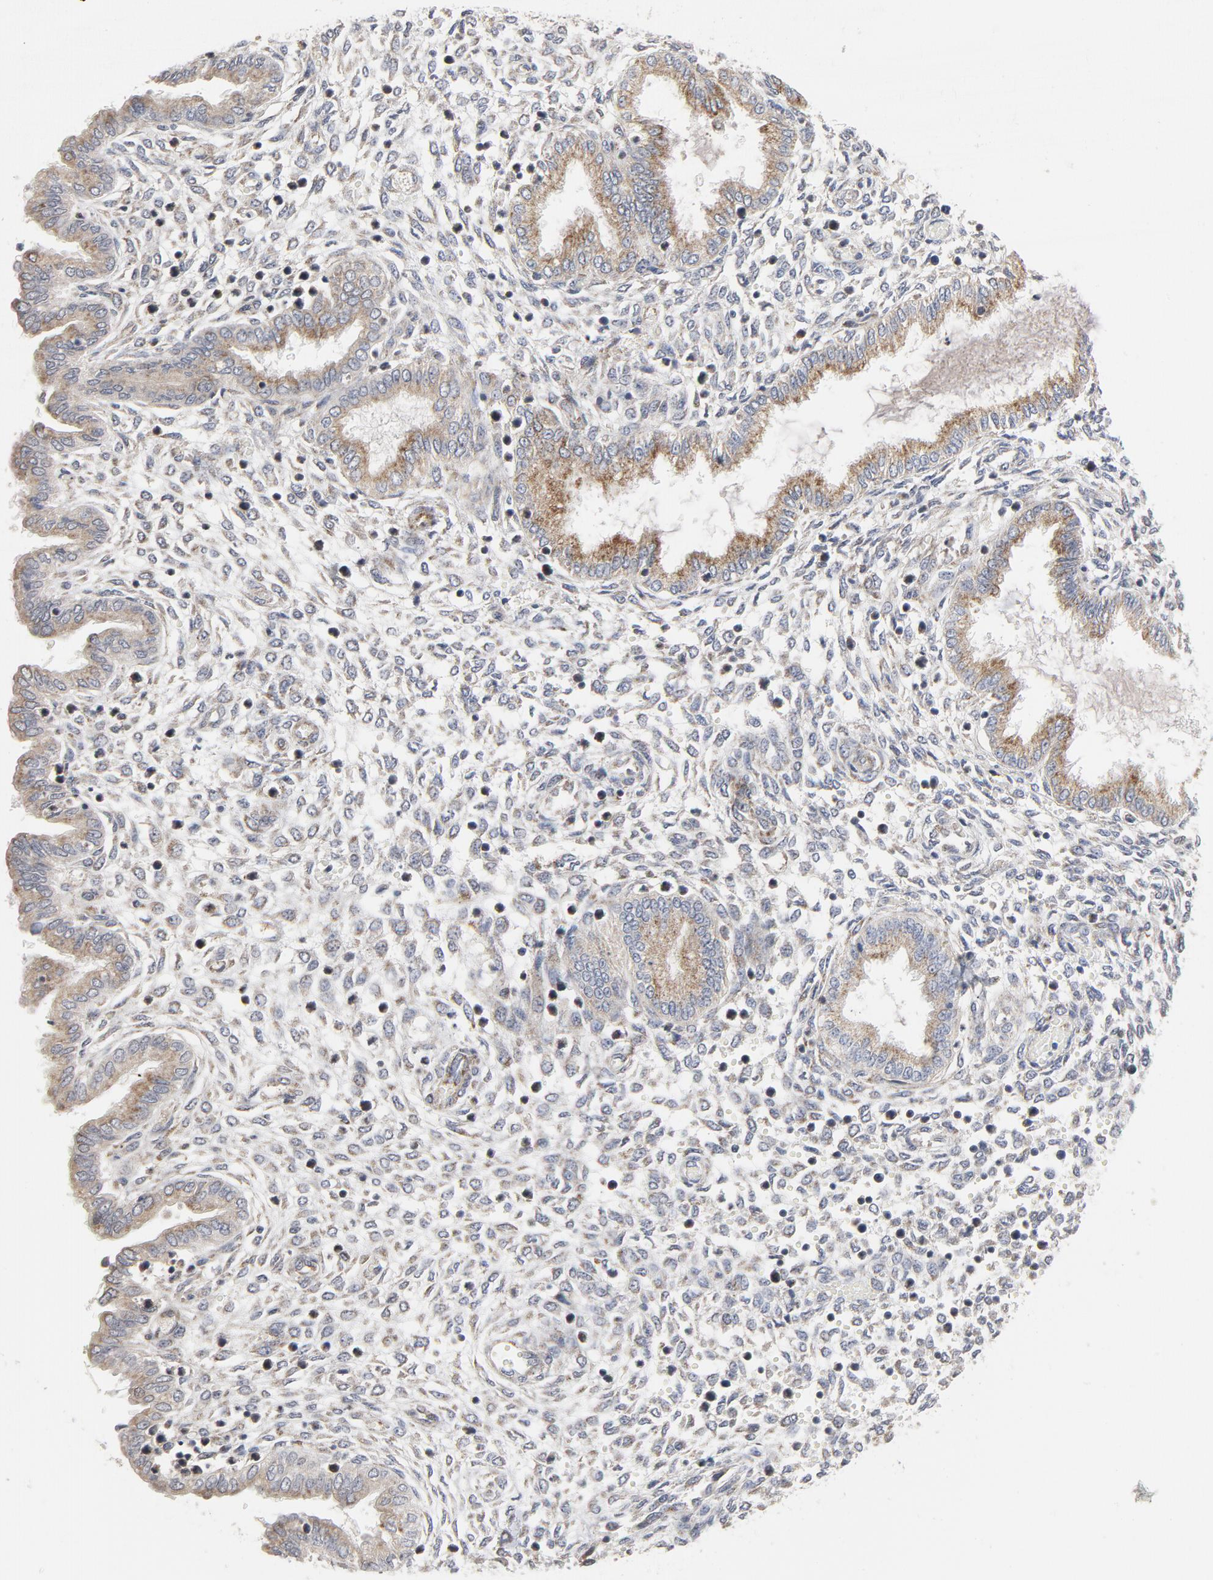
{"staining": {"intensity": "weak", "quantity": "<25%", "location": "cytoplasmic/membranous"}, "tissue": "endometrium", "cell_type": "Cells in endometrial stroma", "image_type": "normal", "snomed": [{"axis": "morphology", "description": "Normal tissue, NOS"}, {"axis": "topography", "description": "Endometrium"}], "caption": "Histopathology image shows no significant protein expression in cells in endometrial stroma of unremarkable endometrium. (Brightfield microscopy of DAB IHC at high magnification).", "gene": "PPP1R1B", "patient": {"sex": "female", "age": 33}}